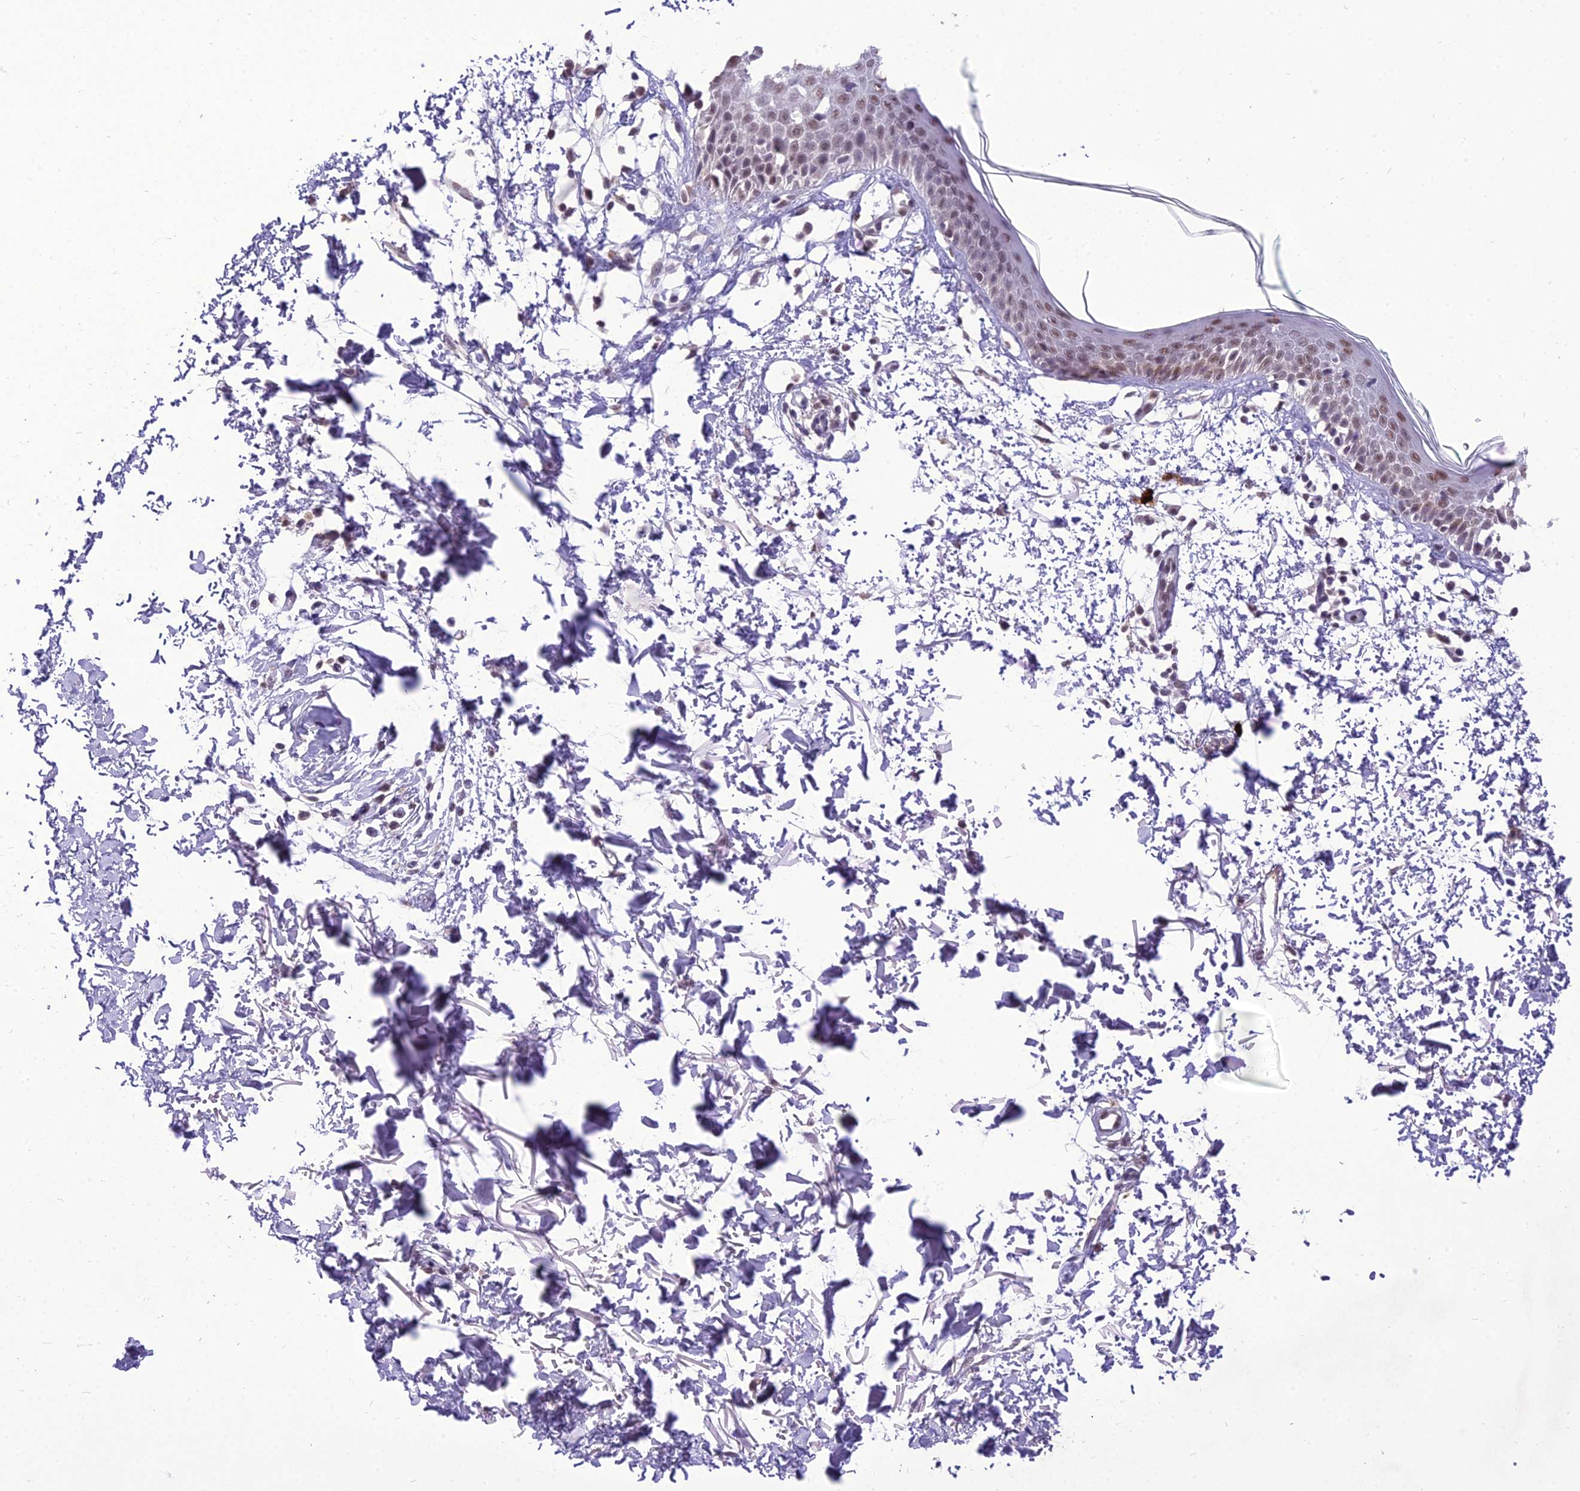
{"staining": {"intensity": "moderate", "quantity": ">75%", "location": "cytoplasmic/membranous,nuclear"}, "tissue": "skin", "cell_type": "Fibroblasts", "image_type": "normal", "snomed": [{"axis": "morphology", "description": "Normal tissue, NOS"}, {"axis": "topography", "description": "Skin"}], "caption": "Human skin stained with a protein marker demonstrates moderate staining in fibroblasts.", "gene": "SH3RF3", "patient": {"sex": "male", "age": 66}}